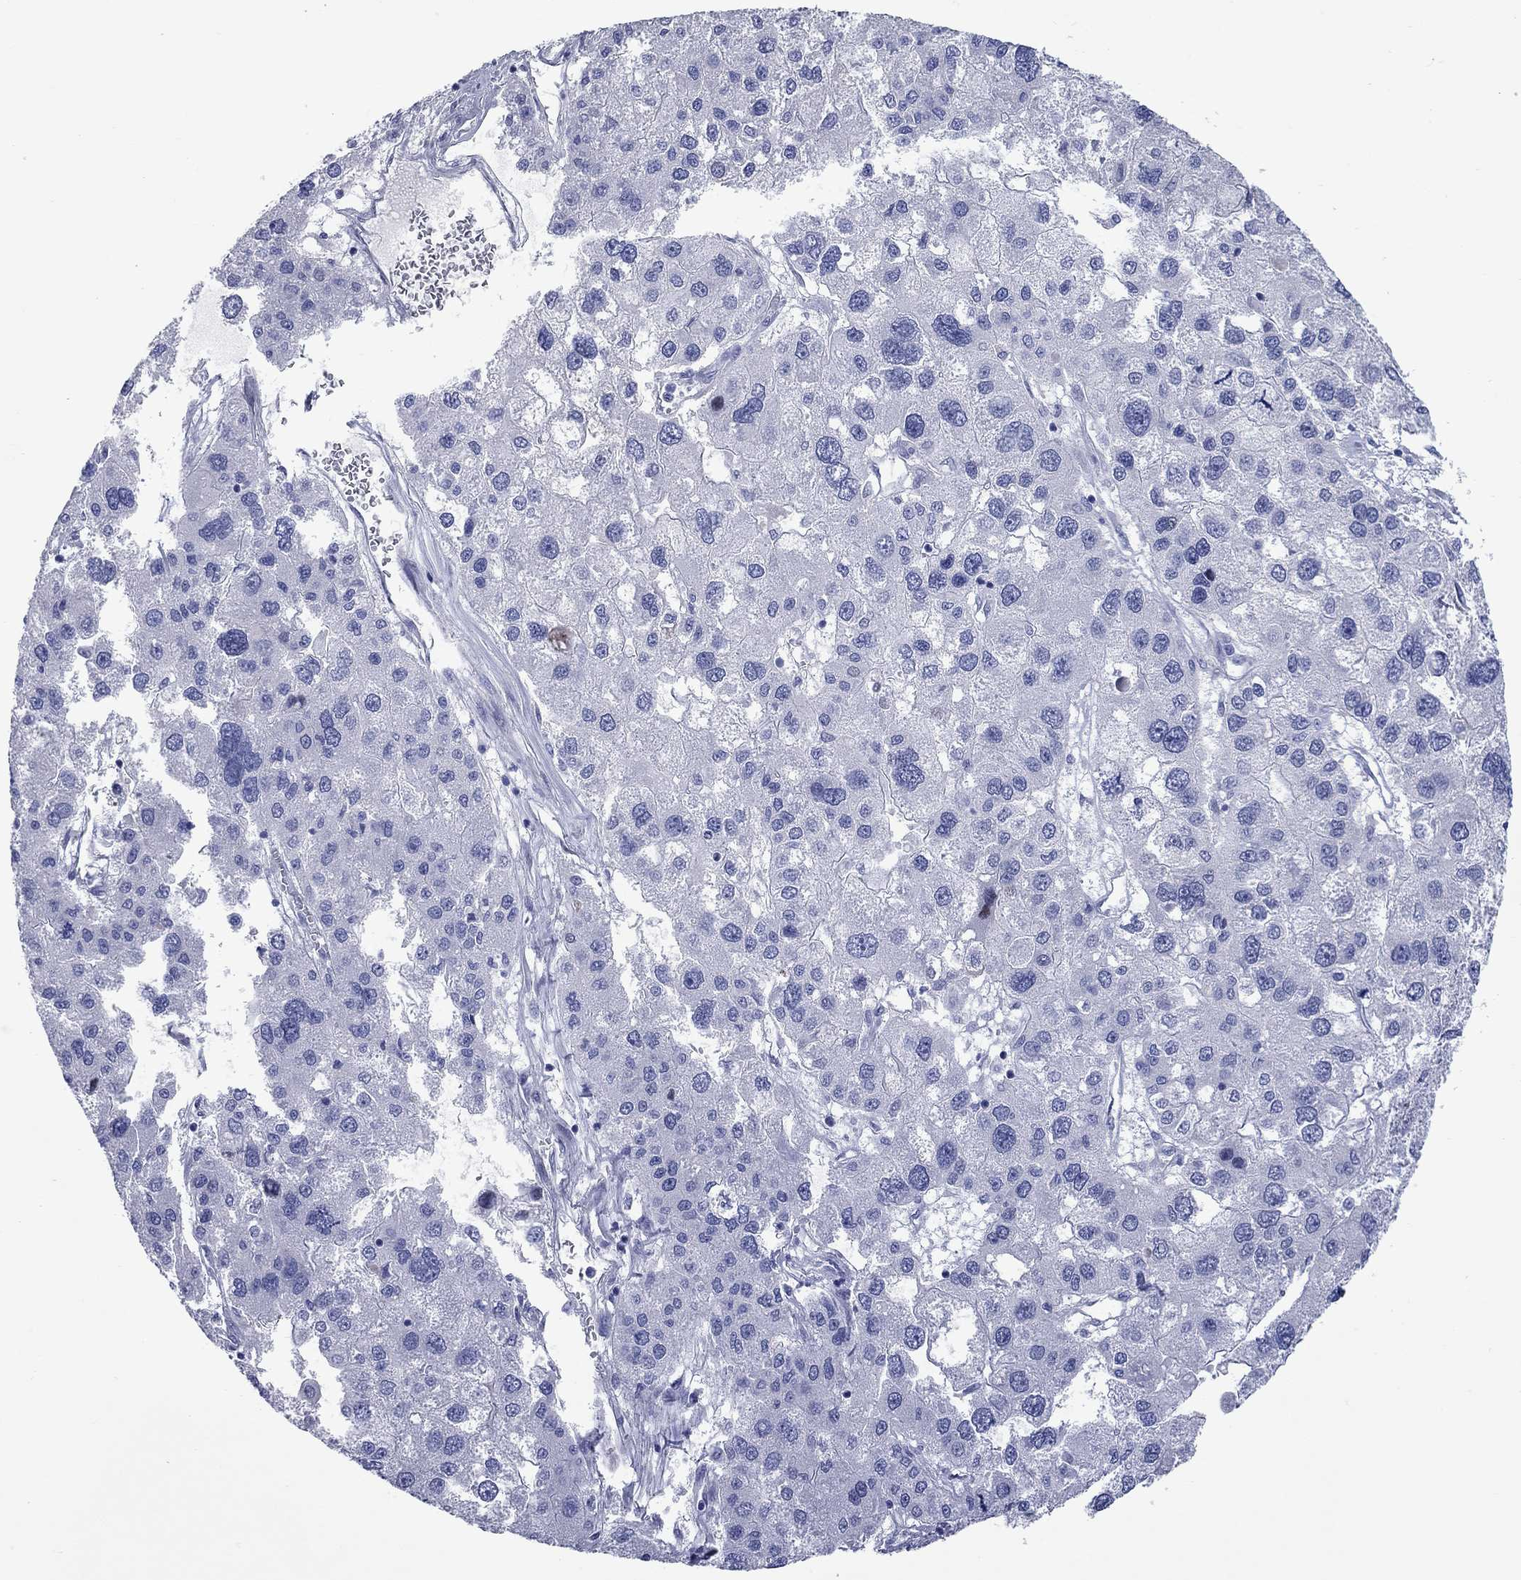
{"staining": {"intensity": "negative", "quantity": "none", "location": "none"}, "tissue": "liver cancer", "cell_type": "Tumor cells", "image_type": "cancer", "snomed": [{"axis": "morphology", "description": "Carcinoma, Hepatocellular, NOS"}, {"axis": "topography", "description": "Liver"}], "caption": "Immunohistochemistry photomicrograph of liver cancer stained for a protein (brown), which displays no positivity in tumor cells.", "gene": "CCNA1", "patient": {"sex": "male", "age": 73}}